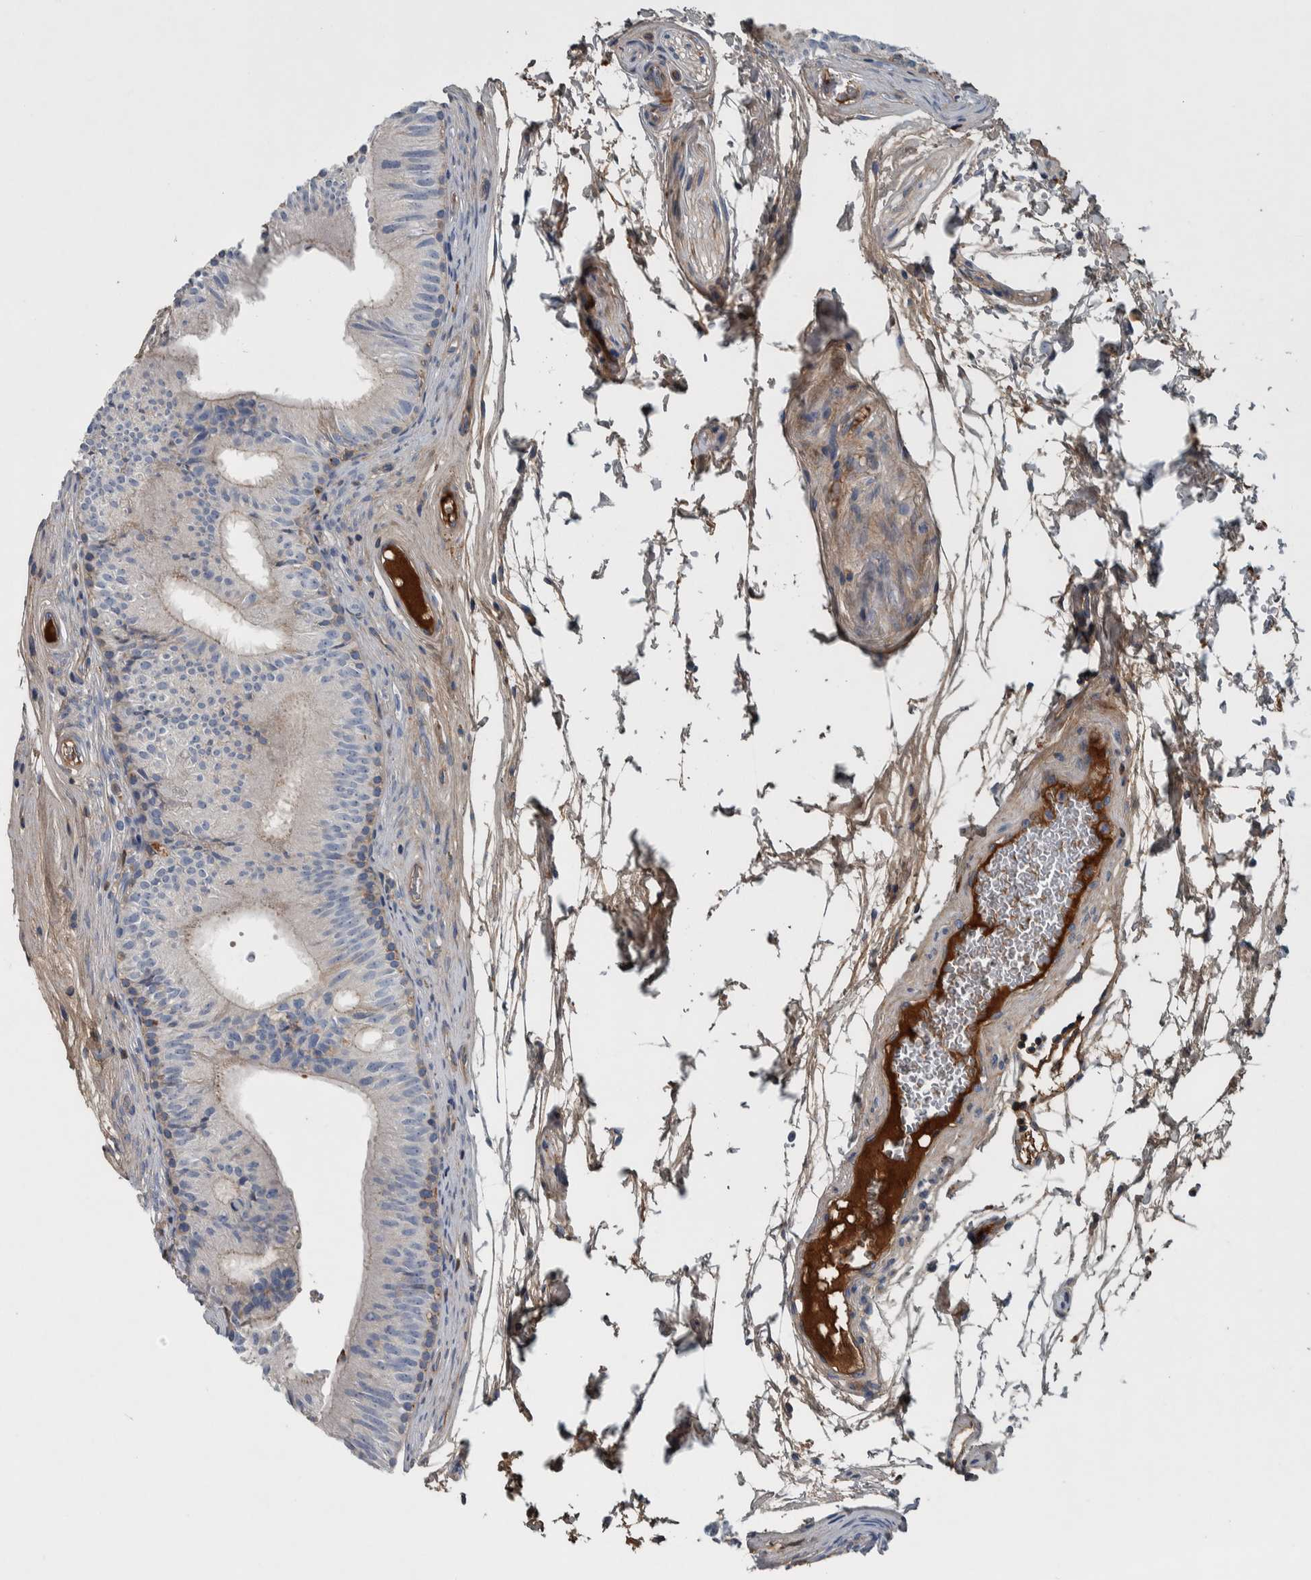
{"staining": {"intensity": "weak", "quantity": "25%-75%", "location": "cytoplasmic/membranous"}, "tissue": "epididymis", "cell_type": "Glandular cells", "image_type": "normal", "snomed": [{"axis": "morphology", "description": "Normal tissue, NOS"}, {"axis": "topography", "description": "Epididymis"}], "caption": "Immunohistochemistry (DAB (3,3'-diaminobenzidine)) staining of normal human epididymis reveals weak cytoplasmic/membranous protein positivity in approximately 25%-75% of glandular cells.", "gene": "SERPINC1", "patient": {"sex": "male", "age": 36}}